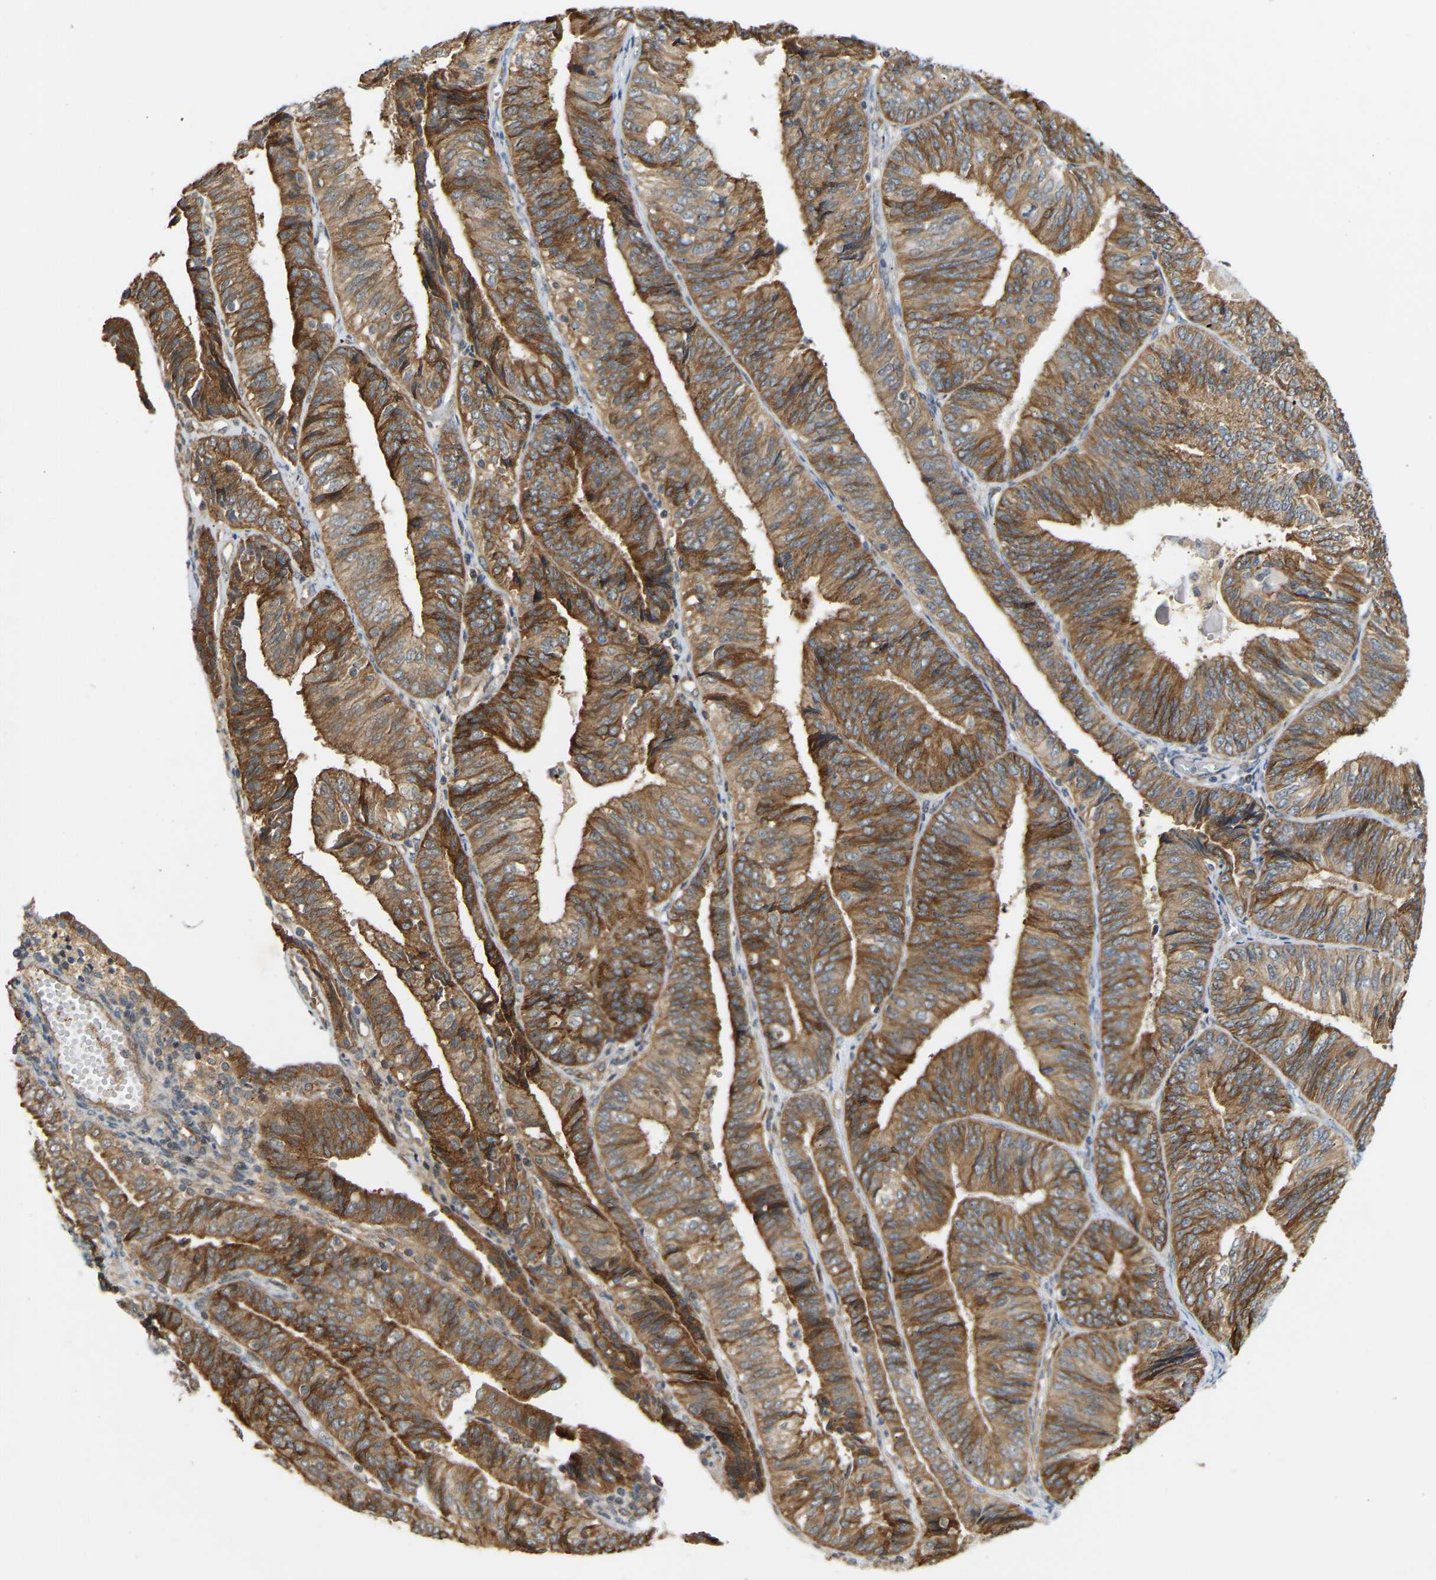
{"staining": {"intensity": "moderate", "quantity": ">75%", "location": "cytoplasmic/membranous"}, "tissue": "endometrial cancer", "cell_type": "Tumor cells", "image_type": "cancer", "snomed": [{"axis": "morphology", "description": "Adenocarcinoma, NOS"}, {"axis": "topography", "description": "Endometrium"}], "caption": "Human adenocarcinoma (endometrial) stained with a protein marker exhibits moderate staining in tumor cells.", "gene": "PTCD1", "patient": {"sex": "female", "age": 58}}